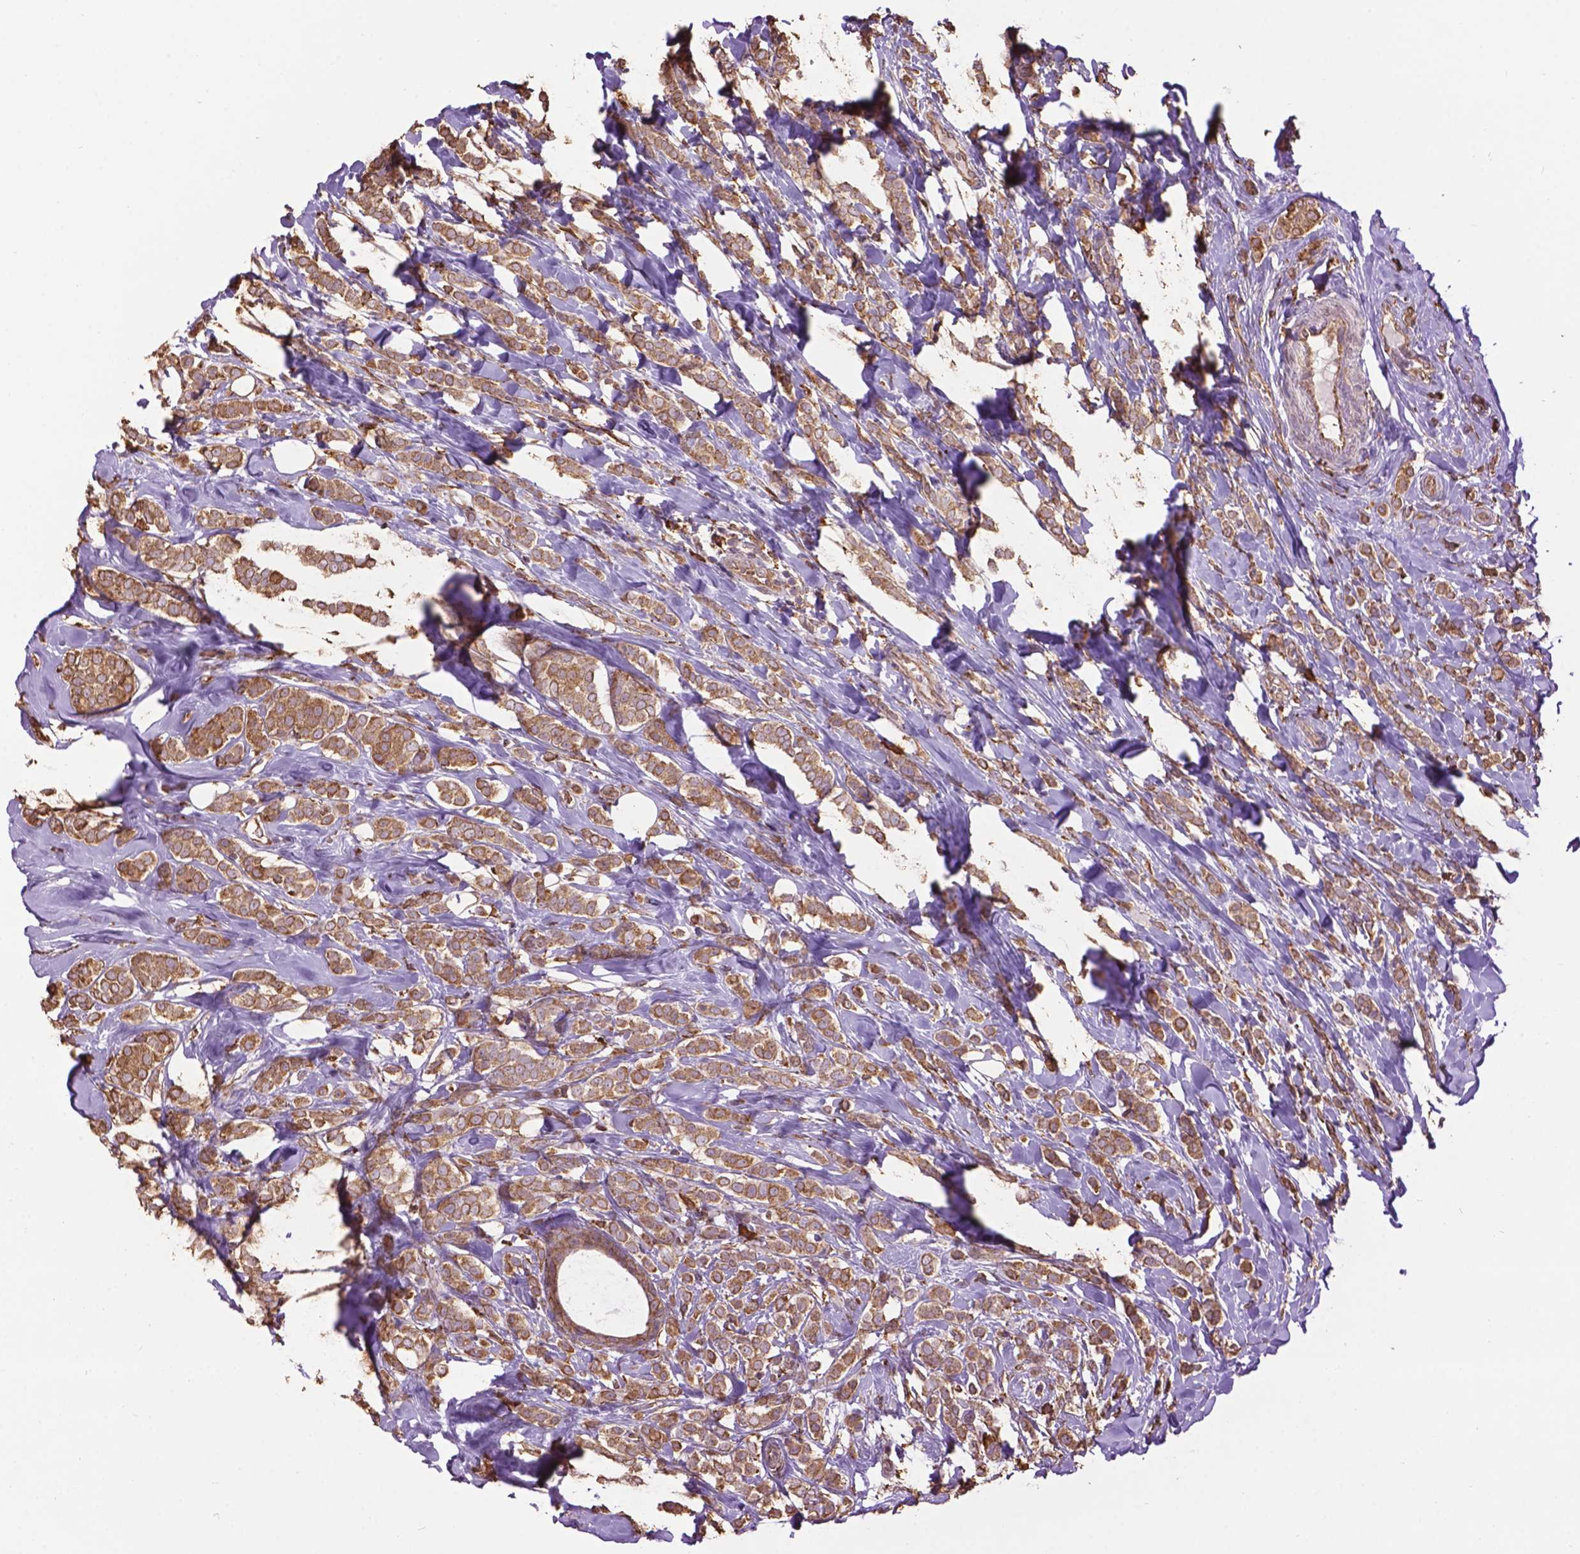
{"staining": {"intensity": "moderate", "quantity": ">75%", "location": "cytoplasmic/membranous"}, "tissue": "breast cancer", "cell_type": "Tumor cells", "image_type": "cancer", "snomed": [{"axis": "morphology", "description": "Lobular carcinoma"}, {"axis": "topography", "description": "Breast"}], "caption": "Human breast lobular carcinoma stained with a brown dye exhibits moderate cytoplasmic/membranous positive staining in about >75% of tumor cells.", "gene": "PPP2R5E", "patient": {"sex": "female", "age": 49}}